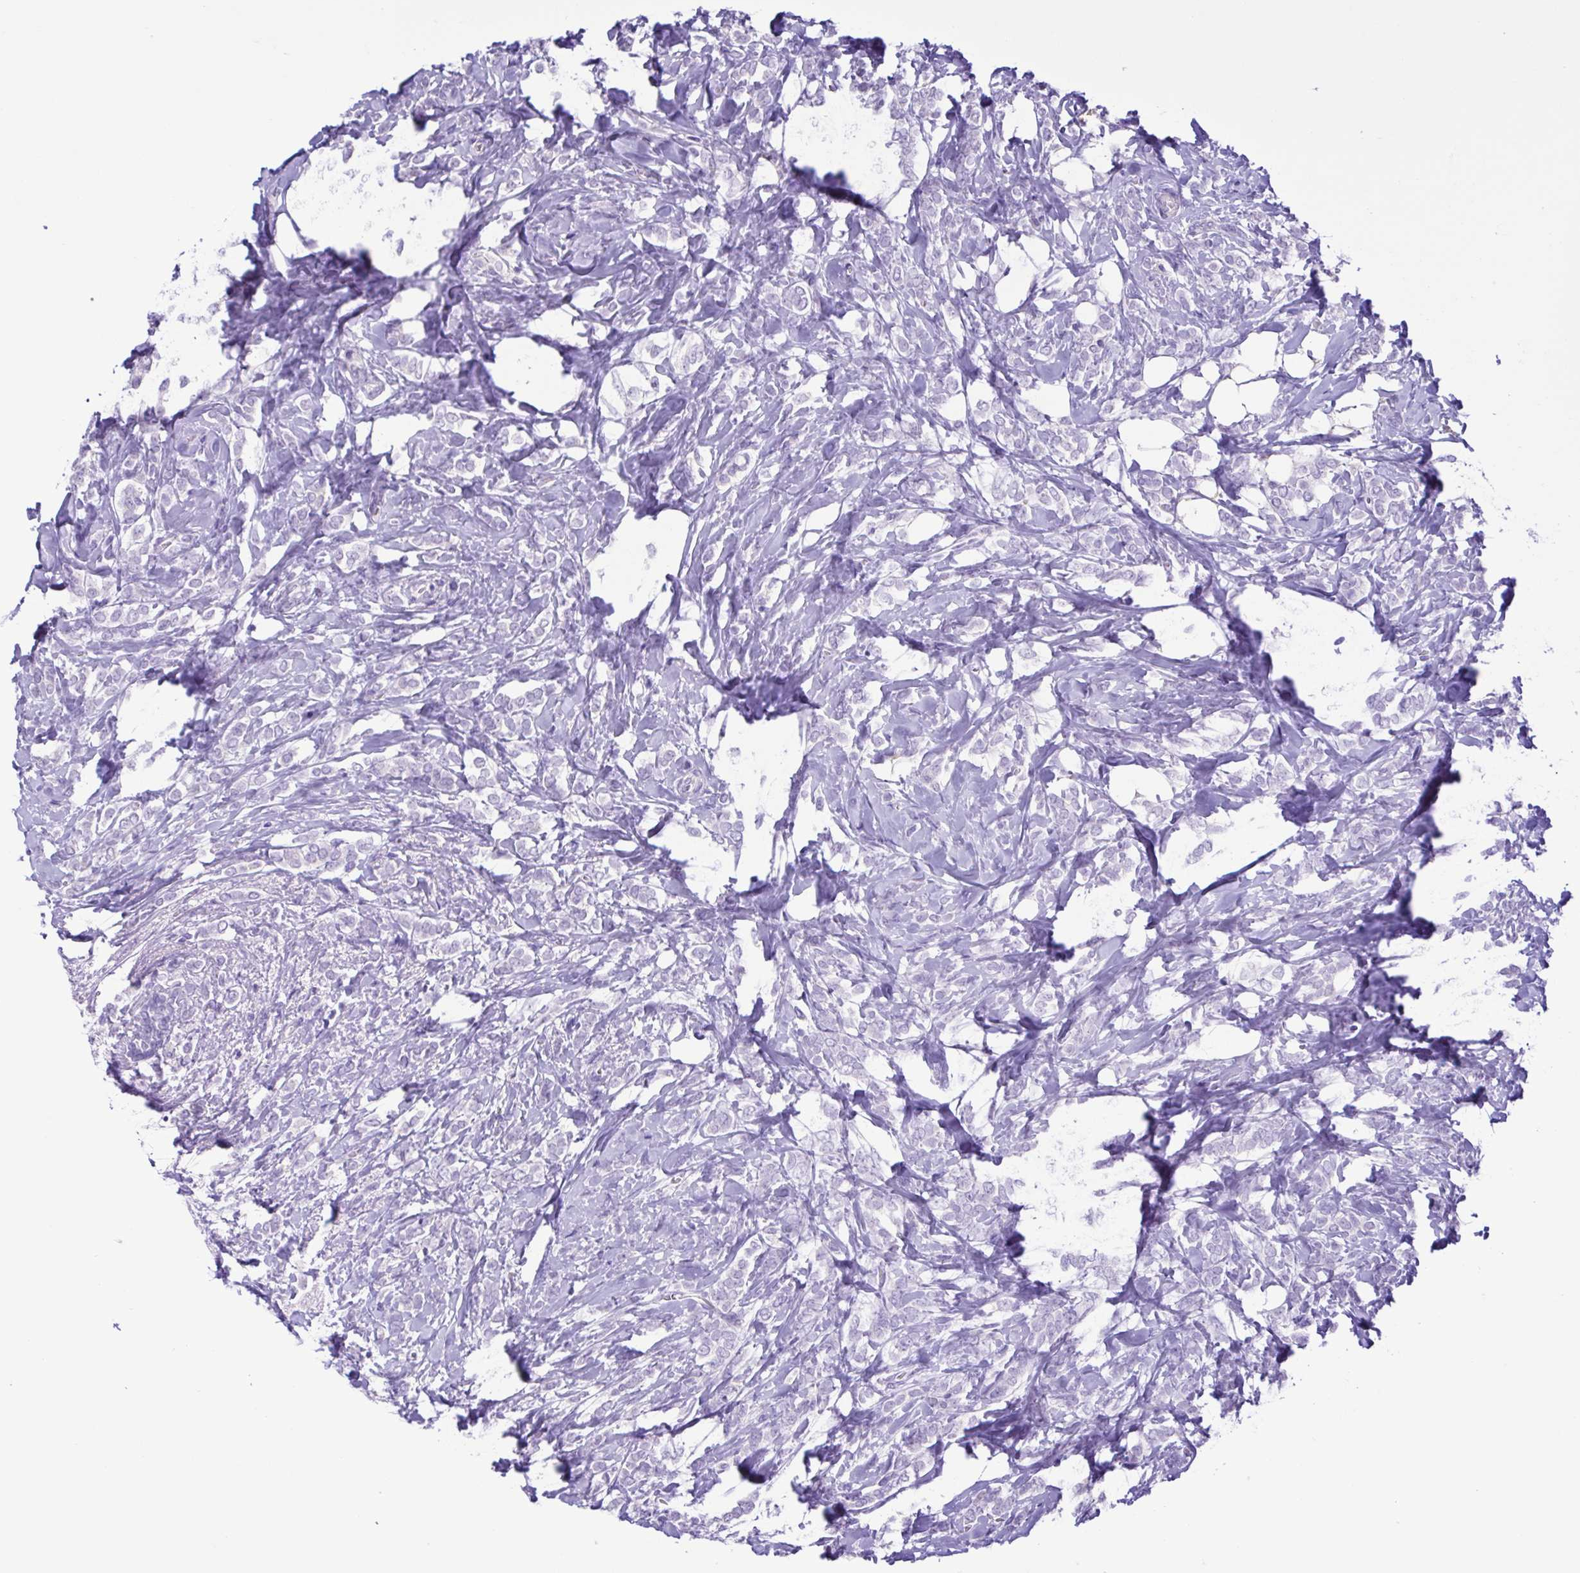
{"staining": {"intensity": "negative", "quantity": "none", "location": "none"}, "tissue": "breast cancer", "cell_type": "Tumor cells", "image_type": "cancer", "snomed": [{"axis": "morphology", "description": "Lobular carcinoma"}, {"axis": "topography", "description": "Breast"}], "caption": "Breast cancer was stained to show a protein in brown. There is no significant positivity in tumor cells. (DAB (3,3'-diaminobenzidine) immunohistochemistry visualized using brightfield microscopy, high magnification).", "gene": "CBY2", "patient": {"sex": "female", "age": 49}}